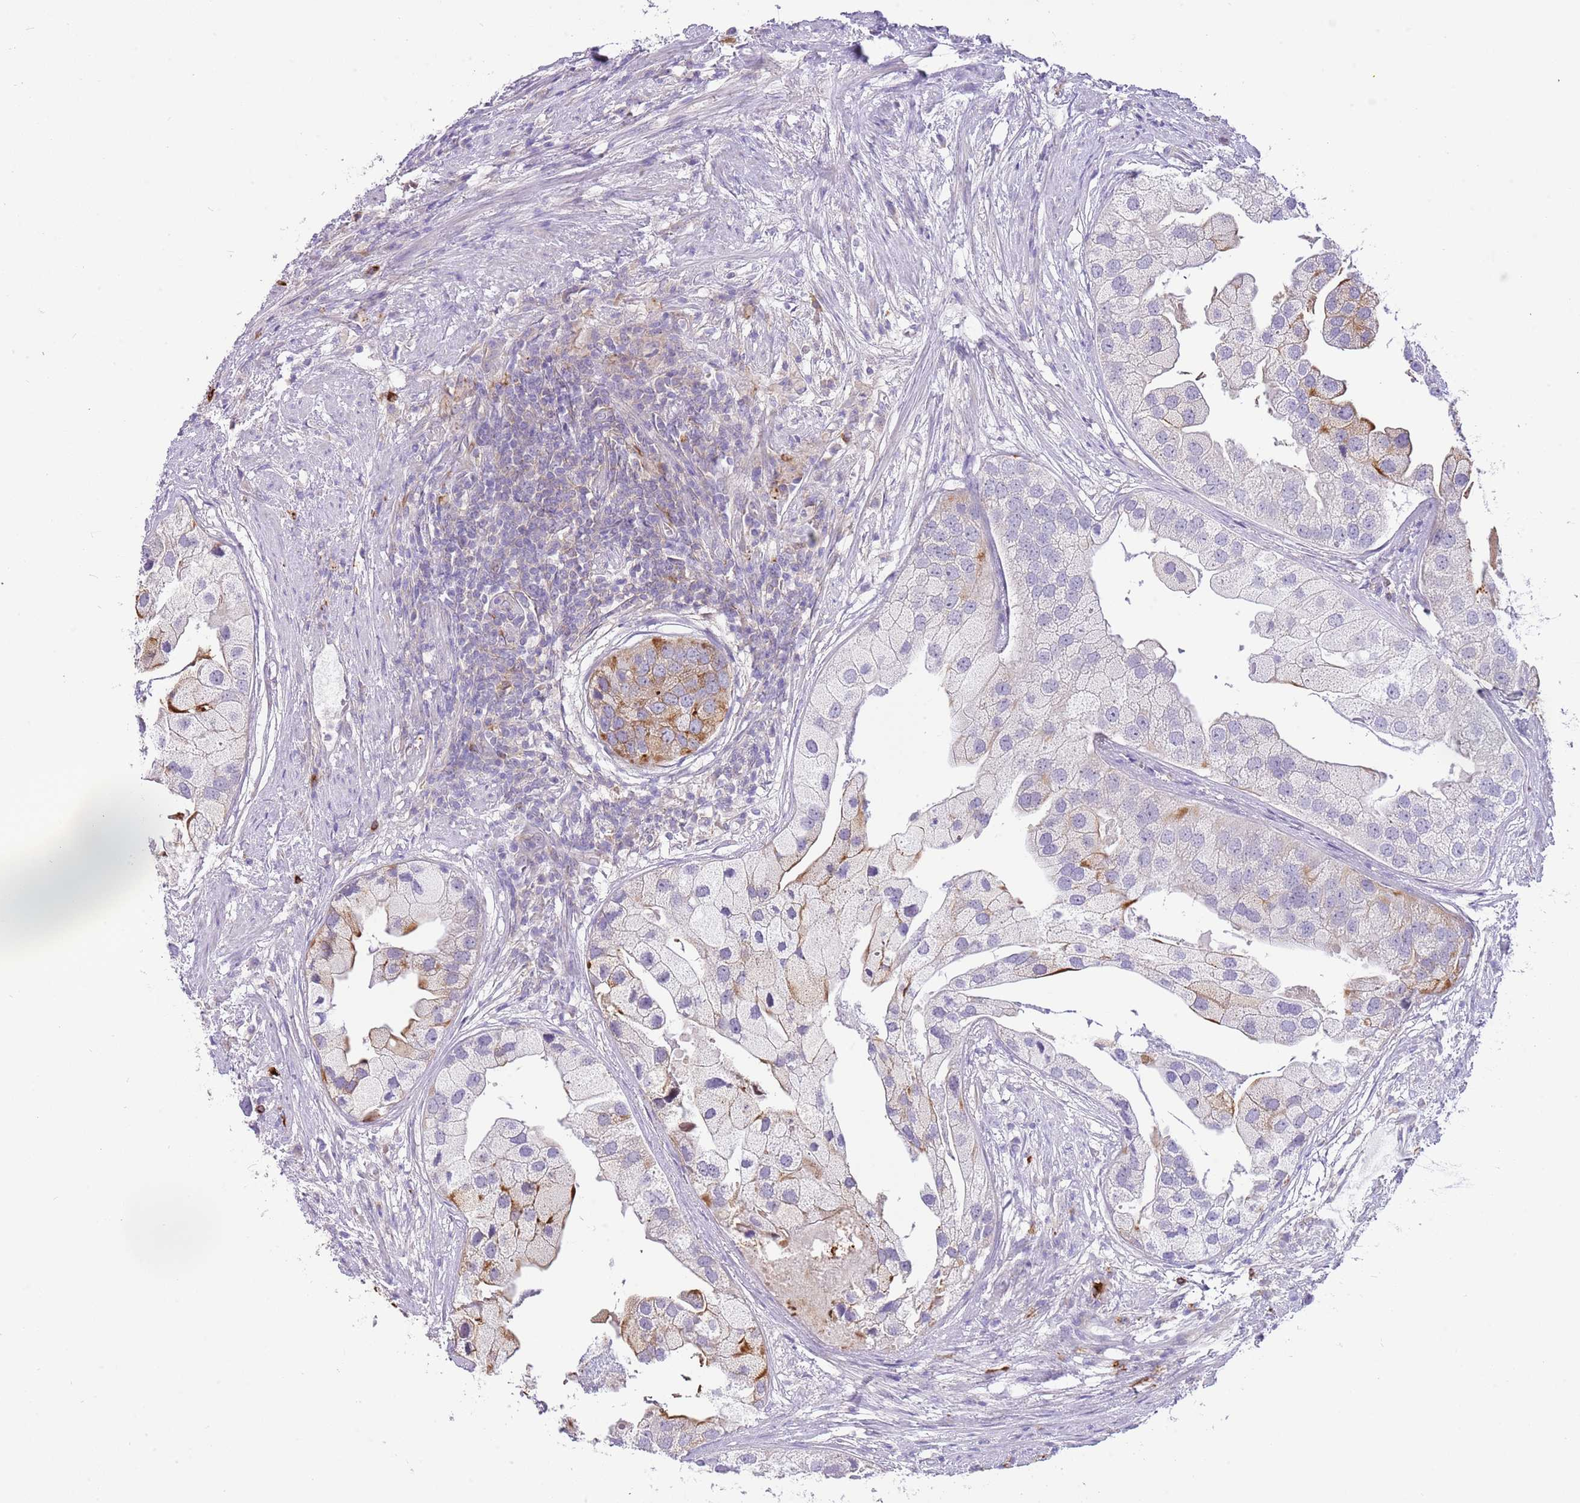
{"staining": {"intensity": "moderate", "quantity": "<25%", "location": "cytoplasmic/membranous"}, "tissue": "prostate cancer", "cell_type": "Tumor cells", "image_type": "cancer", "snomed": [{"axis": "morphology", "description": "Adenocarcinoma, High grade"}, {"axis": "topography", "description": "Prostate"}], "caption": "Prostate cancer stained with a protein marker reveals moderate staining in tumor cells.", "gene": "RFK", "patient": {"sex": "male", "age": 62}}